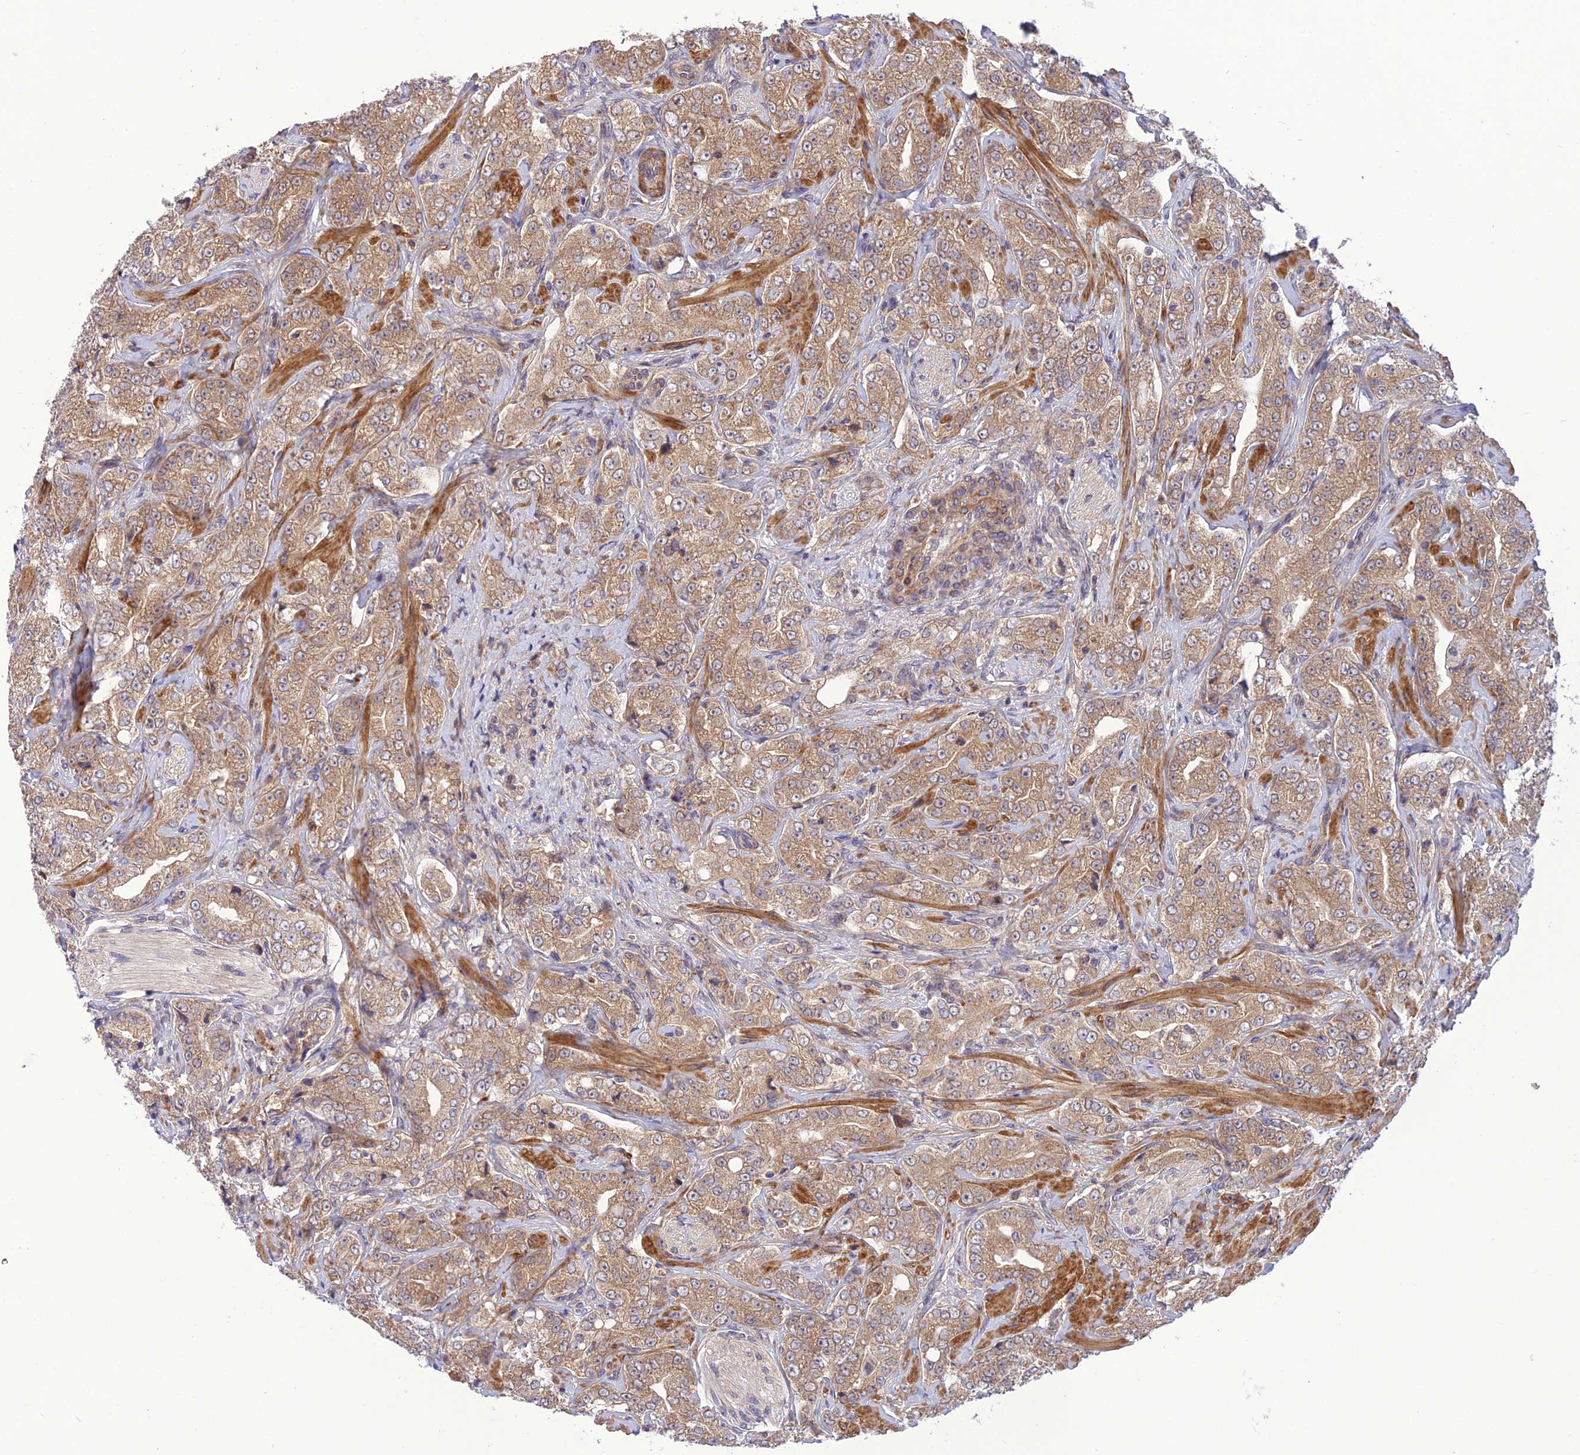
{"staining": {"intensity": "moderate", "quantity": ">75%", "location": "cytoplasmic/membranous"}, "tissue": "prostate cancer", "cell_type": "Tumor cells", "image_type": "cancer", "snomed": [{"axis": "morphology", "description": "Adenocarcinoma, Low grade"}, {"axis": "topography", "description": "Prostate"}], "caption": "There is medium levels of moderate cytoplasmic/membranous expression in tumor cells of low-grade adenocarcinoma (prostate), as demonstrated by immunohistochemical staining (brown color).", "gene": "UROS", "patient": {"sex": "male", "age": 67}}